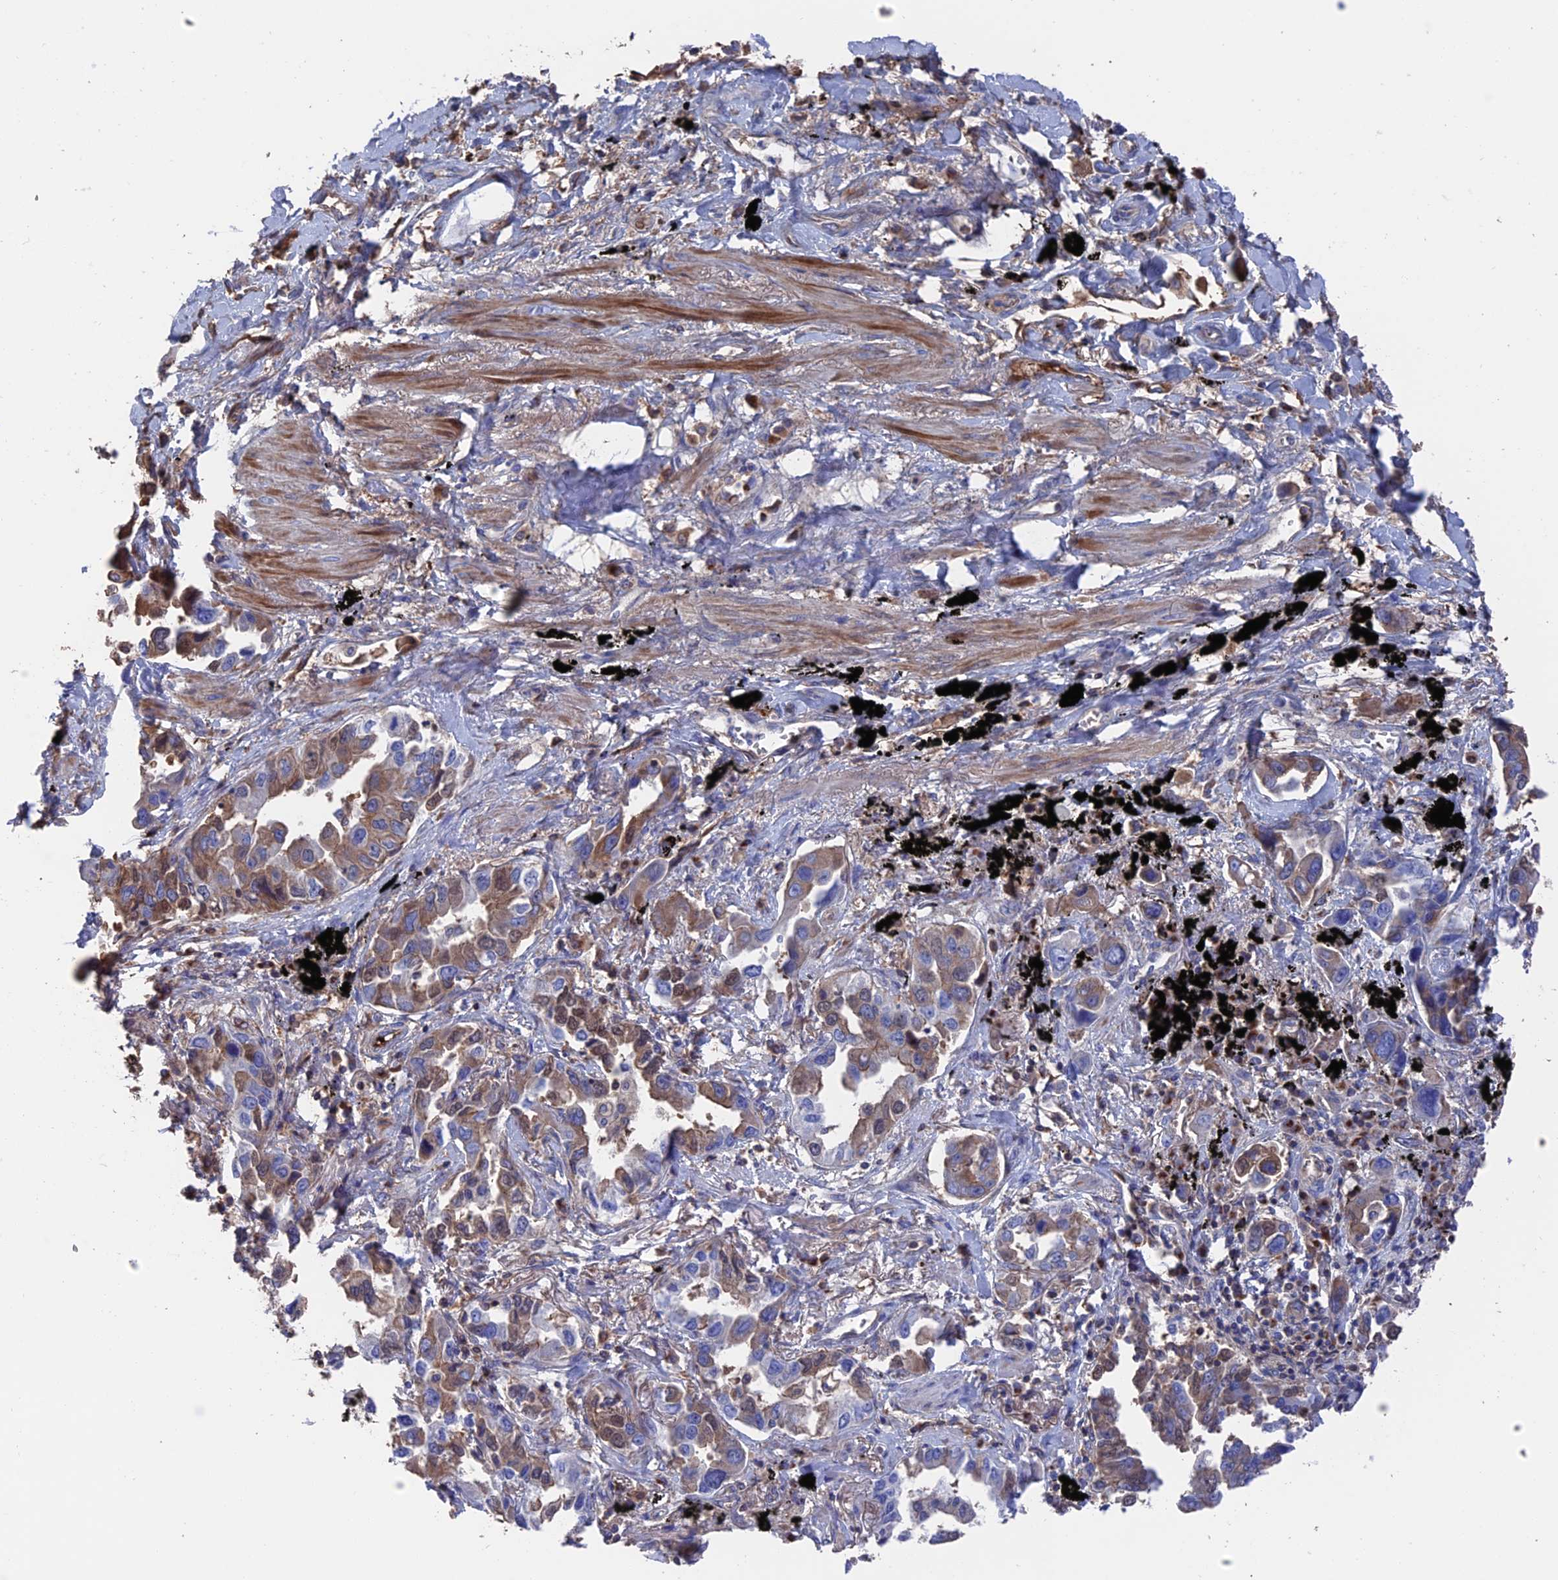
{"staining": {"intensity": "moderate", "quantity": ">75%", "location": "cytoplasmic/membranous,nuclear"}, "tissue": "lung cancer", "cell_type": "Tumor cells", "image_type": "cancer", "snomed": [{"axis": "morphology", "description": "Adenocarcinoma, NOS"}, {"axis": "topography", "description": "Lung"}], "caption": "A high-resolution image shows immunohistochemistry staining of lung cancer, which reveals moderate cytoplasmic/membranous and nuclear staining in about >75% of tumor cells.", "gene": "HPF1", "patient": {"sex": "male", "age": 67}}